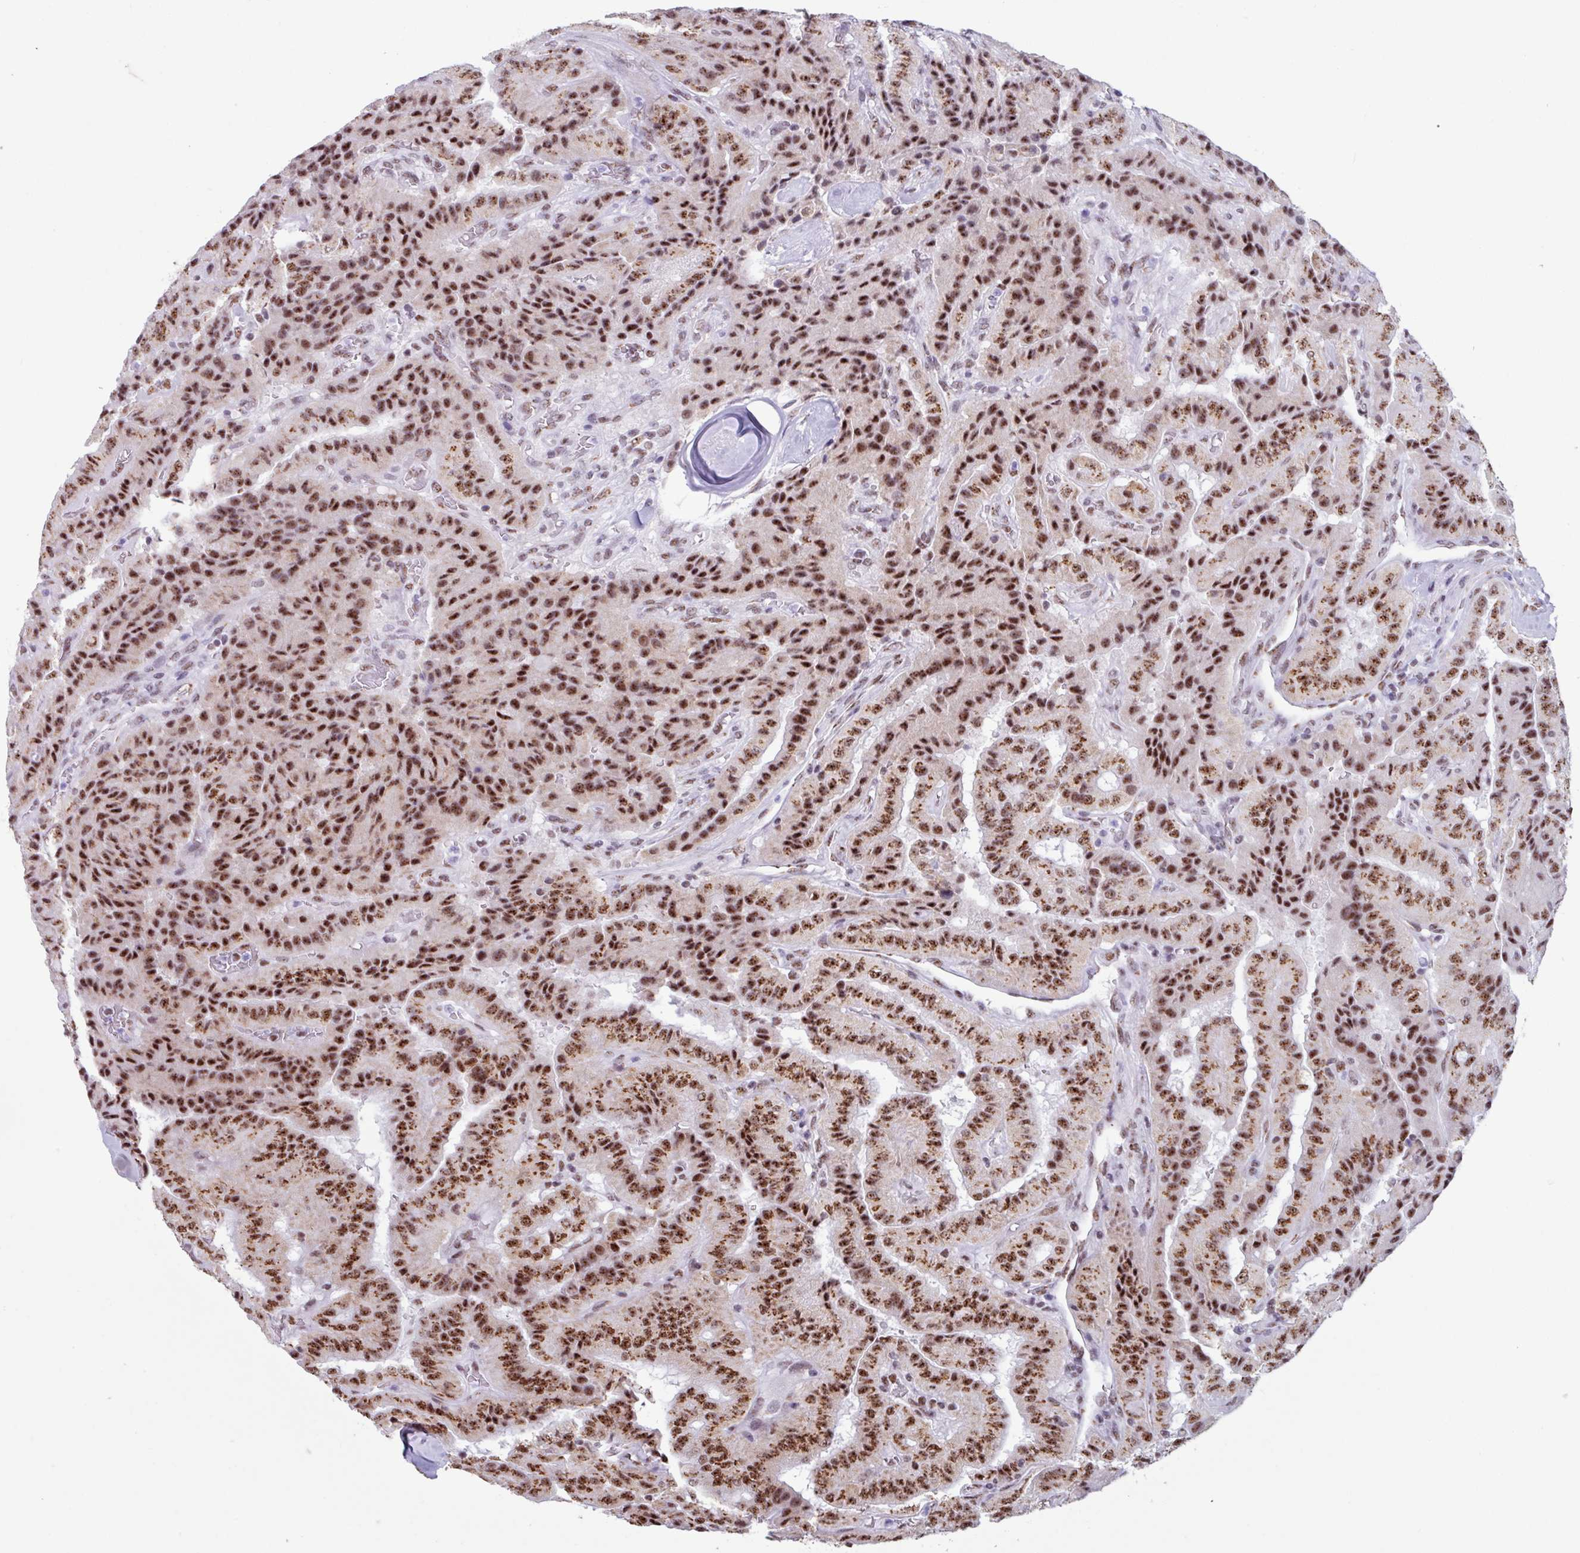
{"staining": {"intensity": "strong", "quantity": ">75%", "location": "cytoplasmic/membranous,nuclear"}, "tissue": "thyroid cancer", "cell_type": "Tumor cells", "image_type": "cancer", "snomed": [{"axis": "morphology", "description": "Normal tissue, NOS"}, {"axis": "morphology", "description": "Papillary adenocarcinoma, NOS"}, {"axis": "topography", "description": "Thyroid gland"}], "caption": "Thyroid cancer tissue exhibits strong cytoplasmic/membranous and nuclear expression in approximately >75% of tumor cells", "gene": "PUF60", "patient": {"sex": "female", "age": 59}}